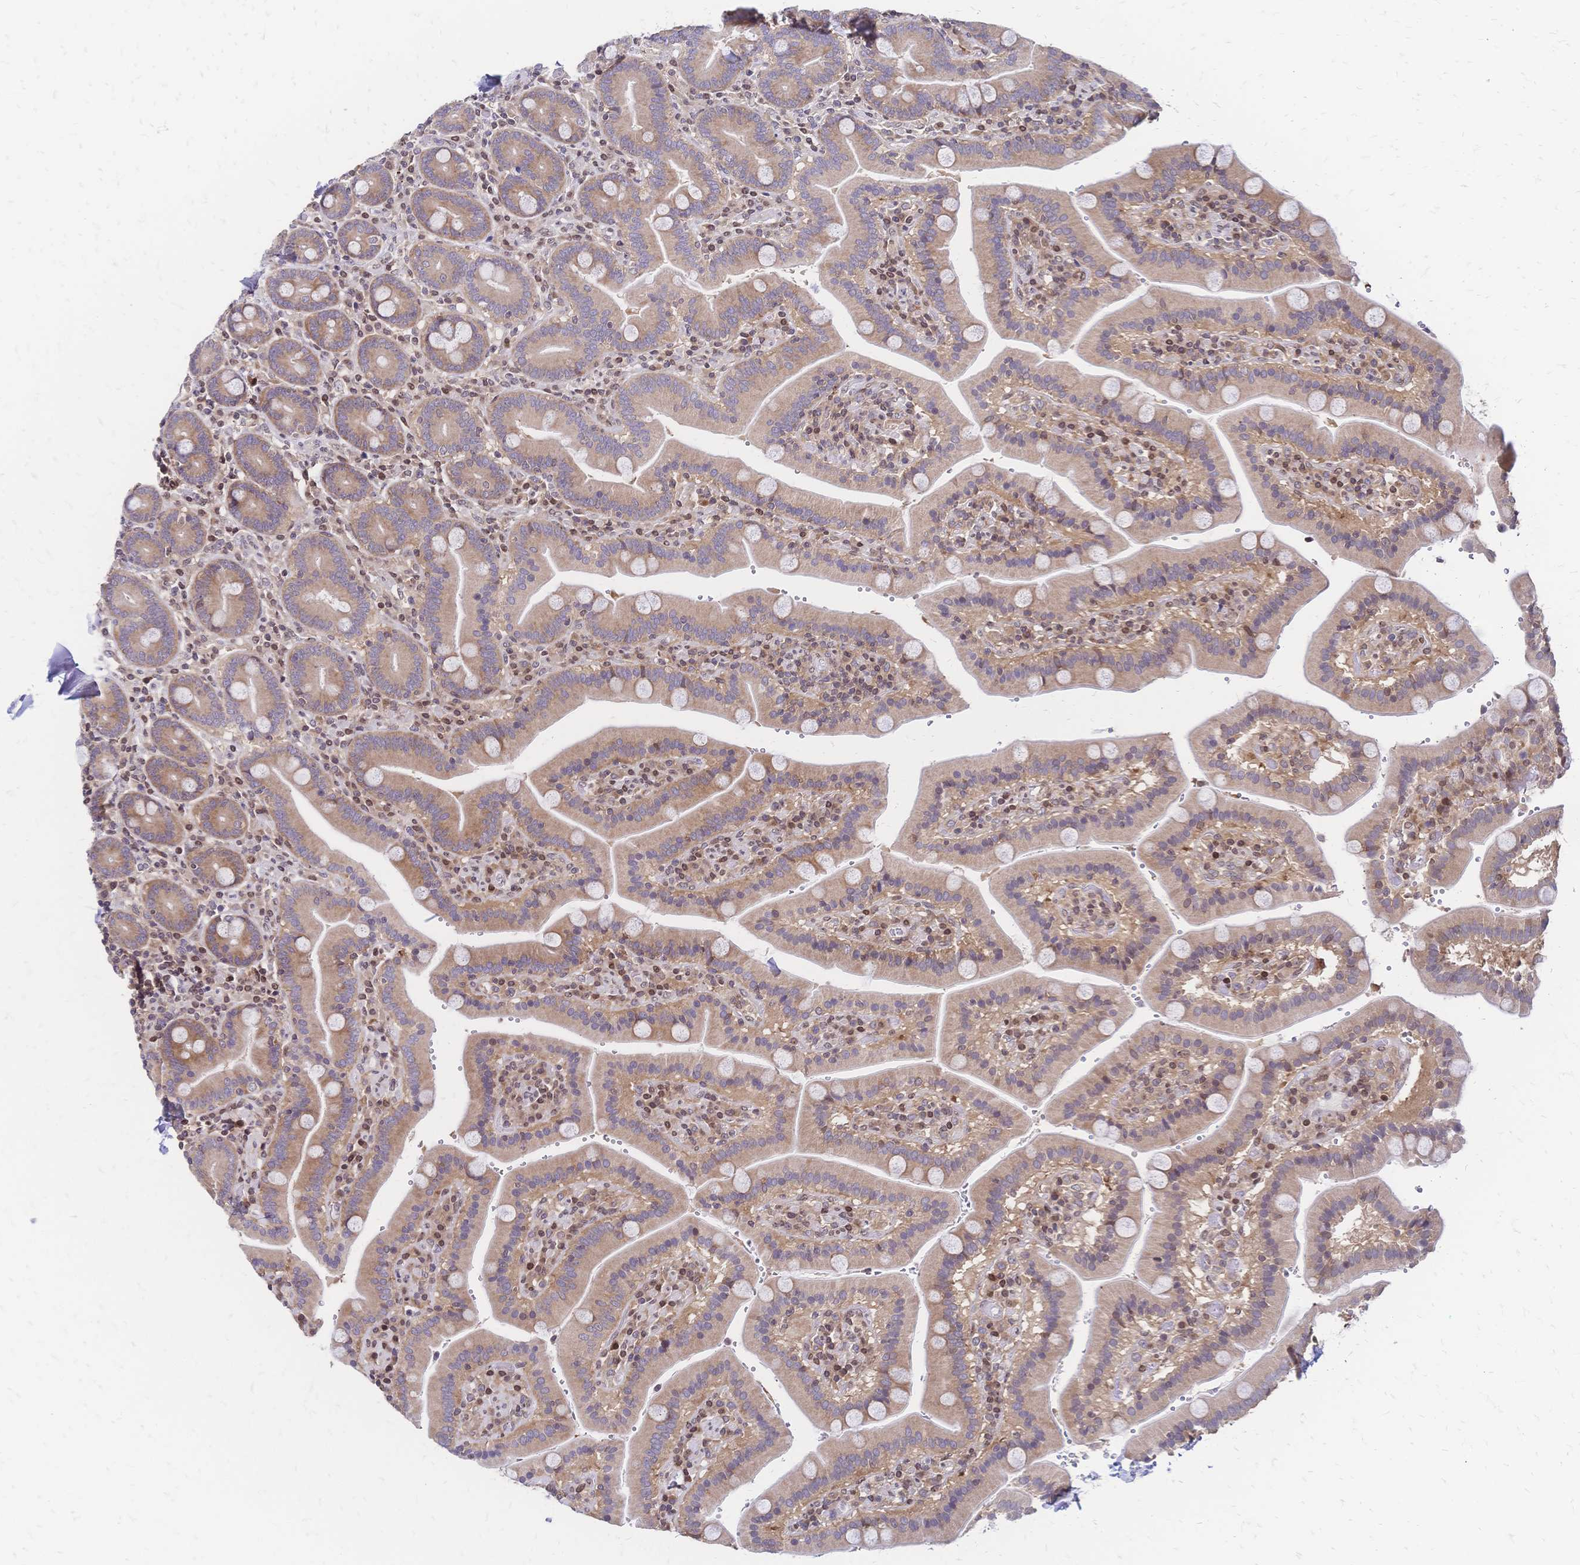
{"staining": {"intensity": "moderate", "quantity": "25%-75%", "location": "cytoplasmic/membranous"}, "tissue": "duodenum", "cell_type": "Glandular cells", "image_type": "normal", "snomed": [{"axis": "morphology", "description": "Normal tissue, NOS"}, {"axis": "topography", "description": "Duodenum"}], "caption": "IHC photomicrograph of normal duodenum: human duodenum stained using IHC displays medium levels of moderate protein expression localized specifically in the cytoplasmic/membranous of glandular cells, appearing as a cytoplasmic/membranous brown color.", "gene": "CBX7", "patient": {"sex": "female", "age": 62}}